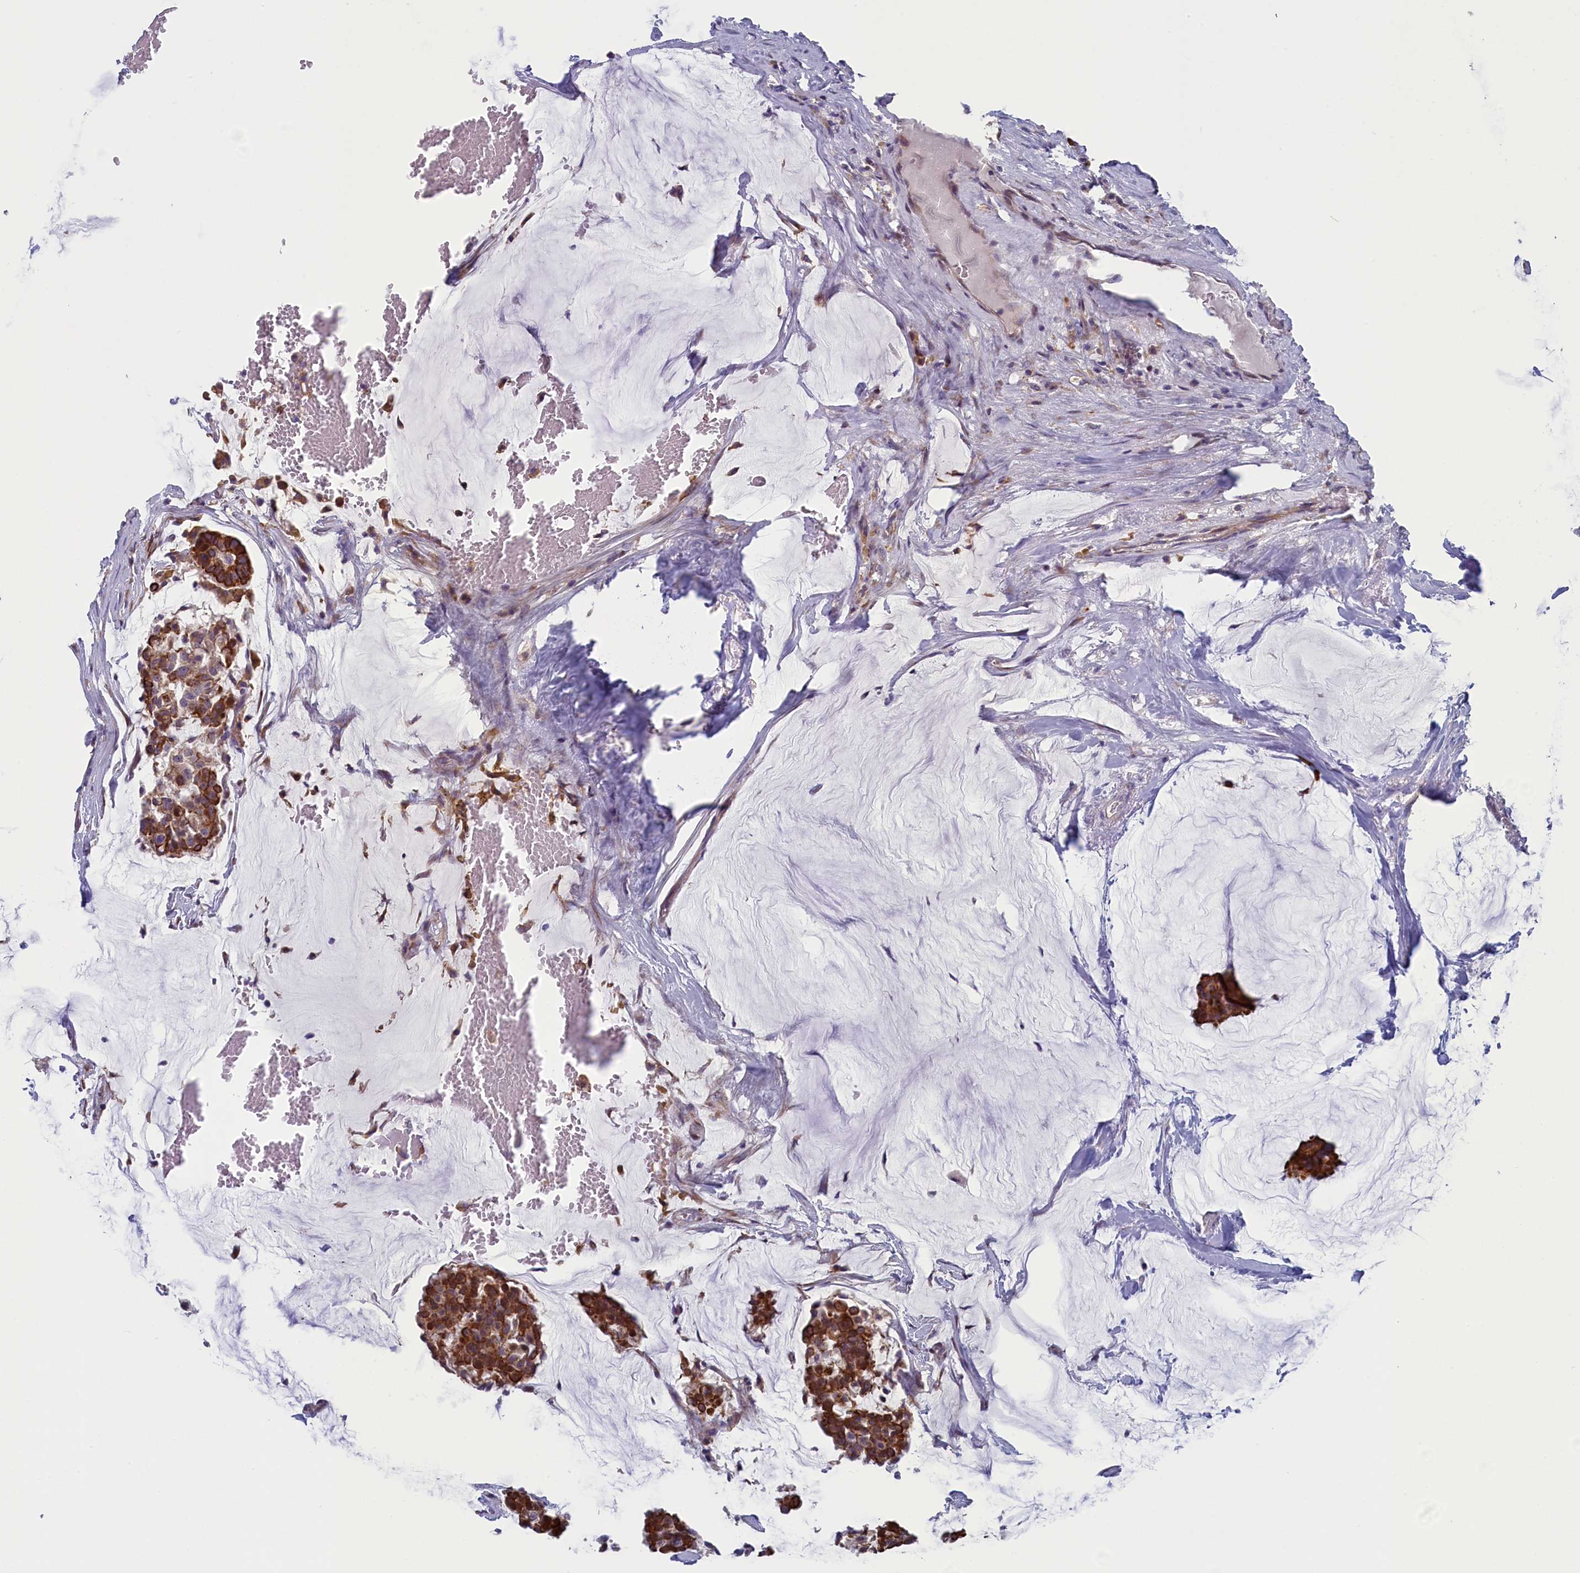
{"staining": {"intensity": "strong", "quantity": ">75%", "location": "cytoplasmic/membranous"}, "tissue": "breast cancer", "cell_type": "Tumor cells", "image_type": "cancer", "snomed": [{"axis": "morphology", "description": "Duct carcinoma"}, {"axis": "topography", "description": "Breast"}], "caption": "The immunohistochemical stain highlights strong cytoplasmic/membranous expression in tumor cells of infiltrating ductal carcinoma (breast) tissue.", "gene": "ANKRD39", "patient": {"sex": "female", "age": 93}}